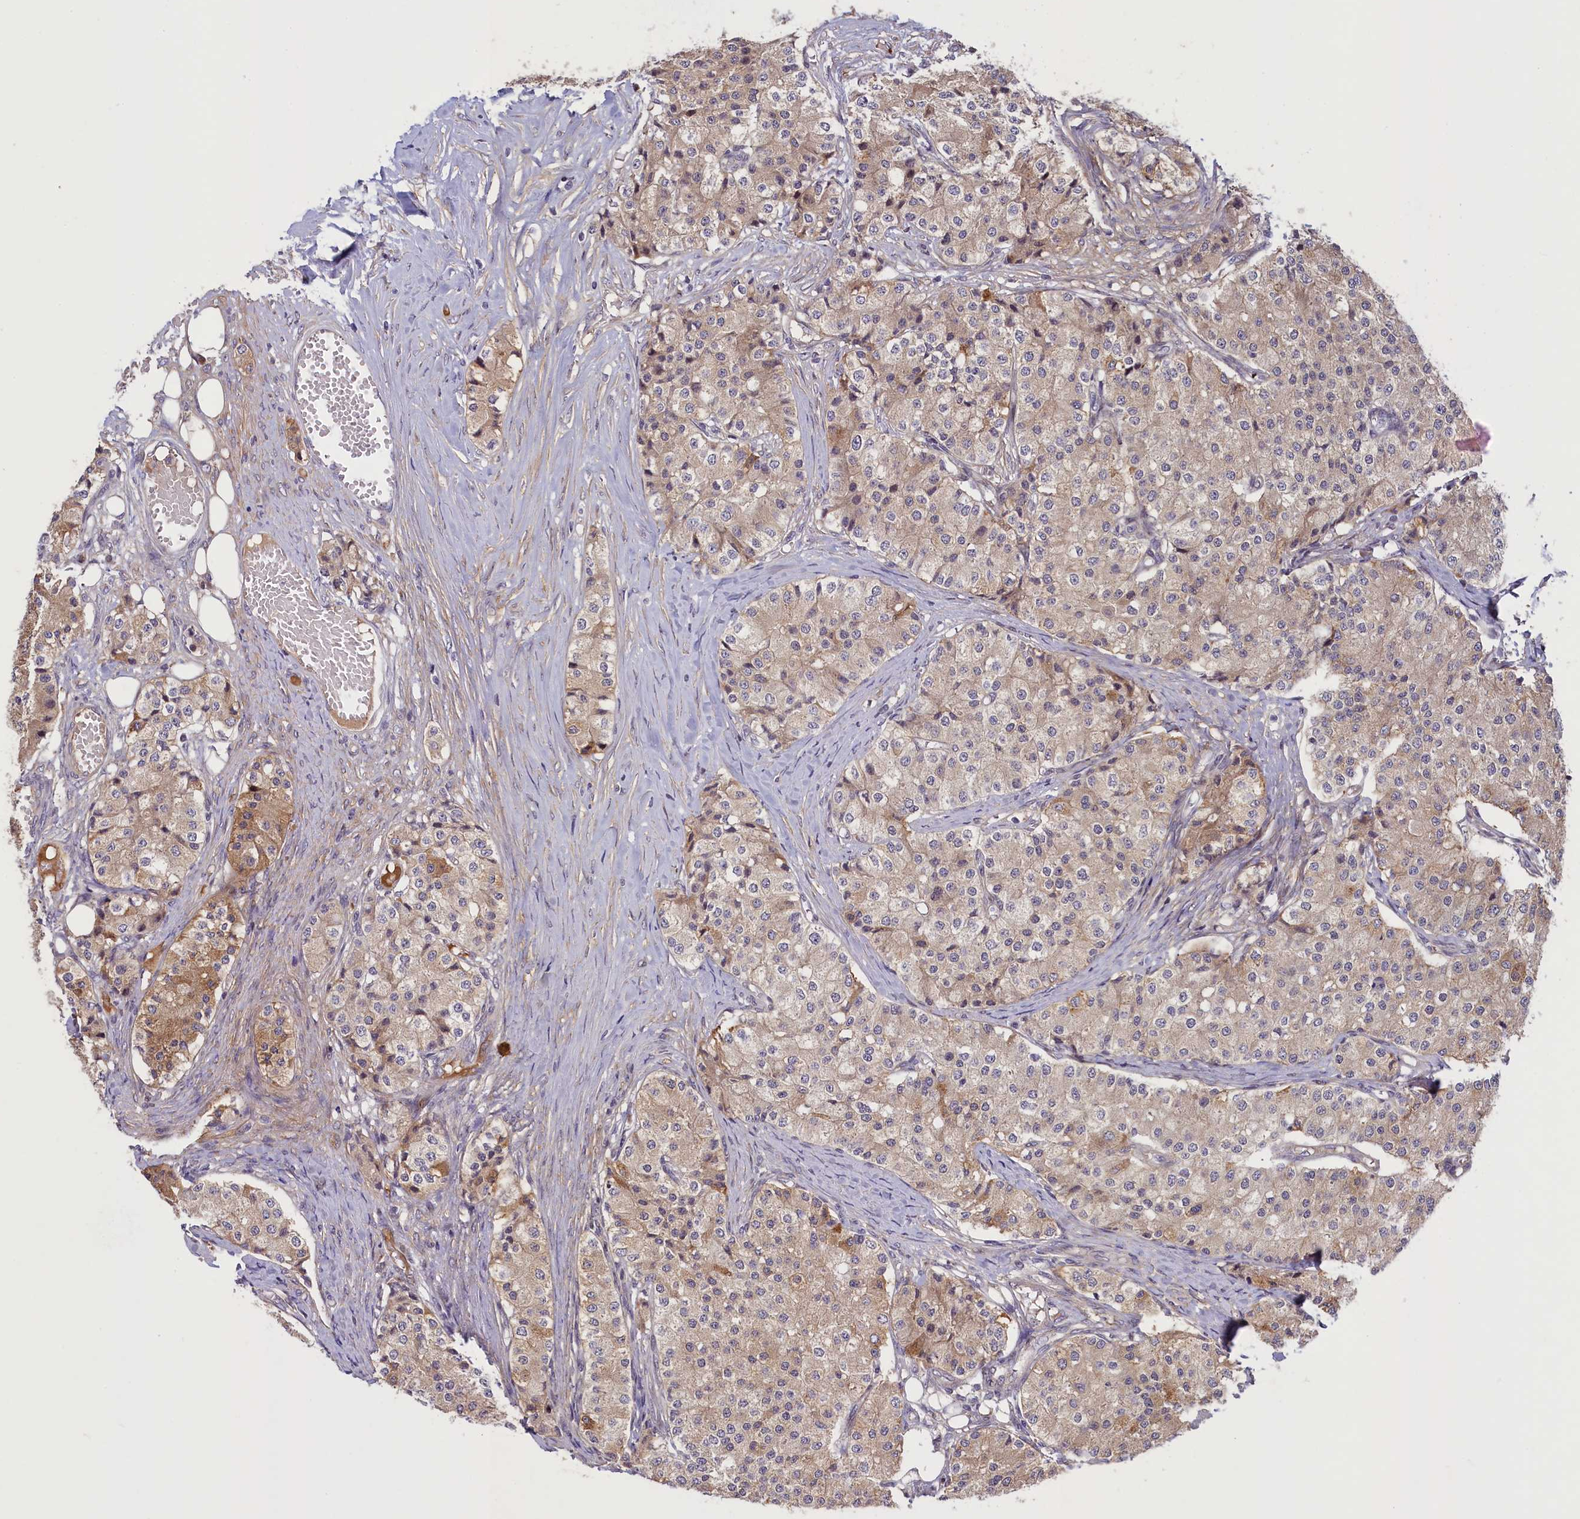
{"staining": {"intensity": "weak", "quantity": "25%-75%", "location": "cytoplasmic/membranous"}, "tissue": "carcinoid", "cell_type": "Tumor cells", "image_type": "cancer", "snomed": [{"axis": "morphology", "description": "Carcinoid, malignant, NOS"}, {"axis": "topography", "description": "Colon"}], "caption": "A histopathology image showing weak cytoplasmic/membranous positivity in approximately 25%-75% of tumor cells in carcinoid (malignant), as visualized by brown immunohistochemical staining.", "gene": "MAN2C1", "patient": {"sex": "female", "age": 52}}